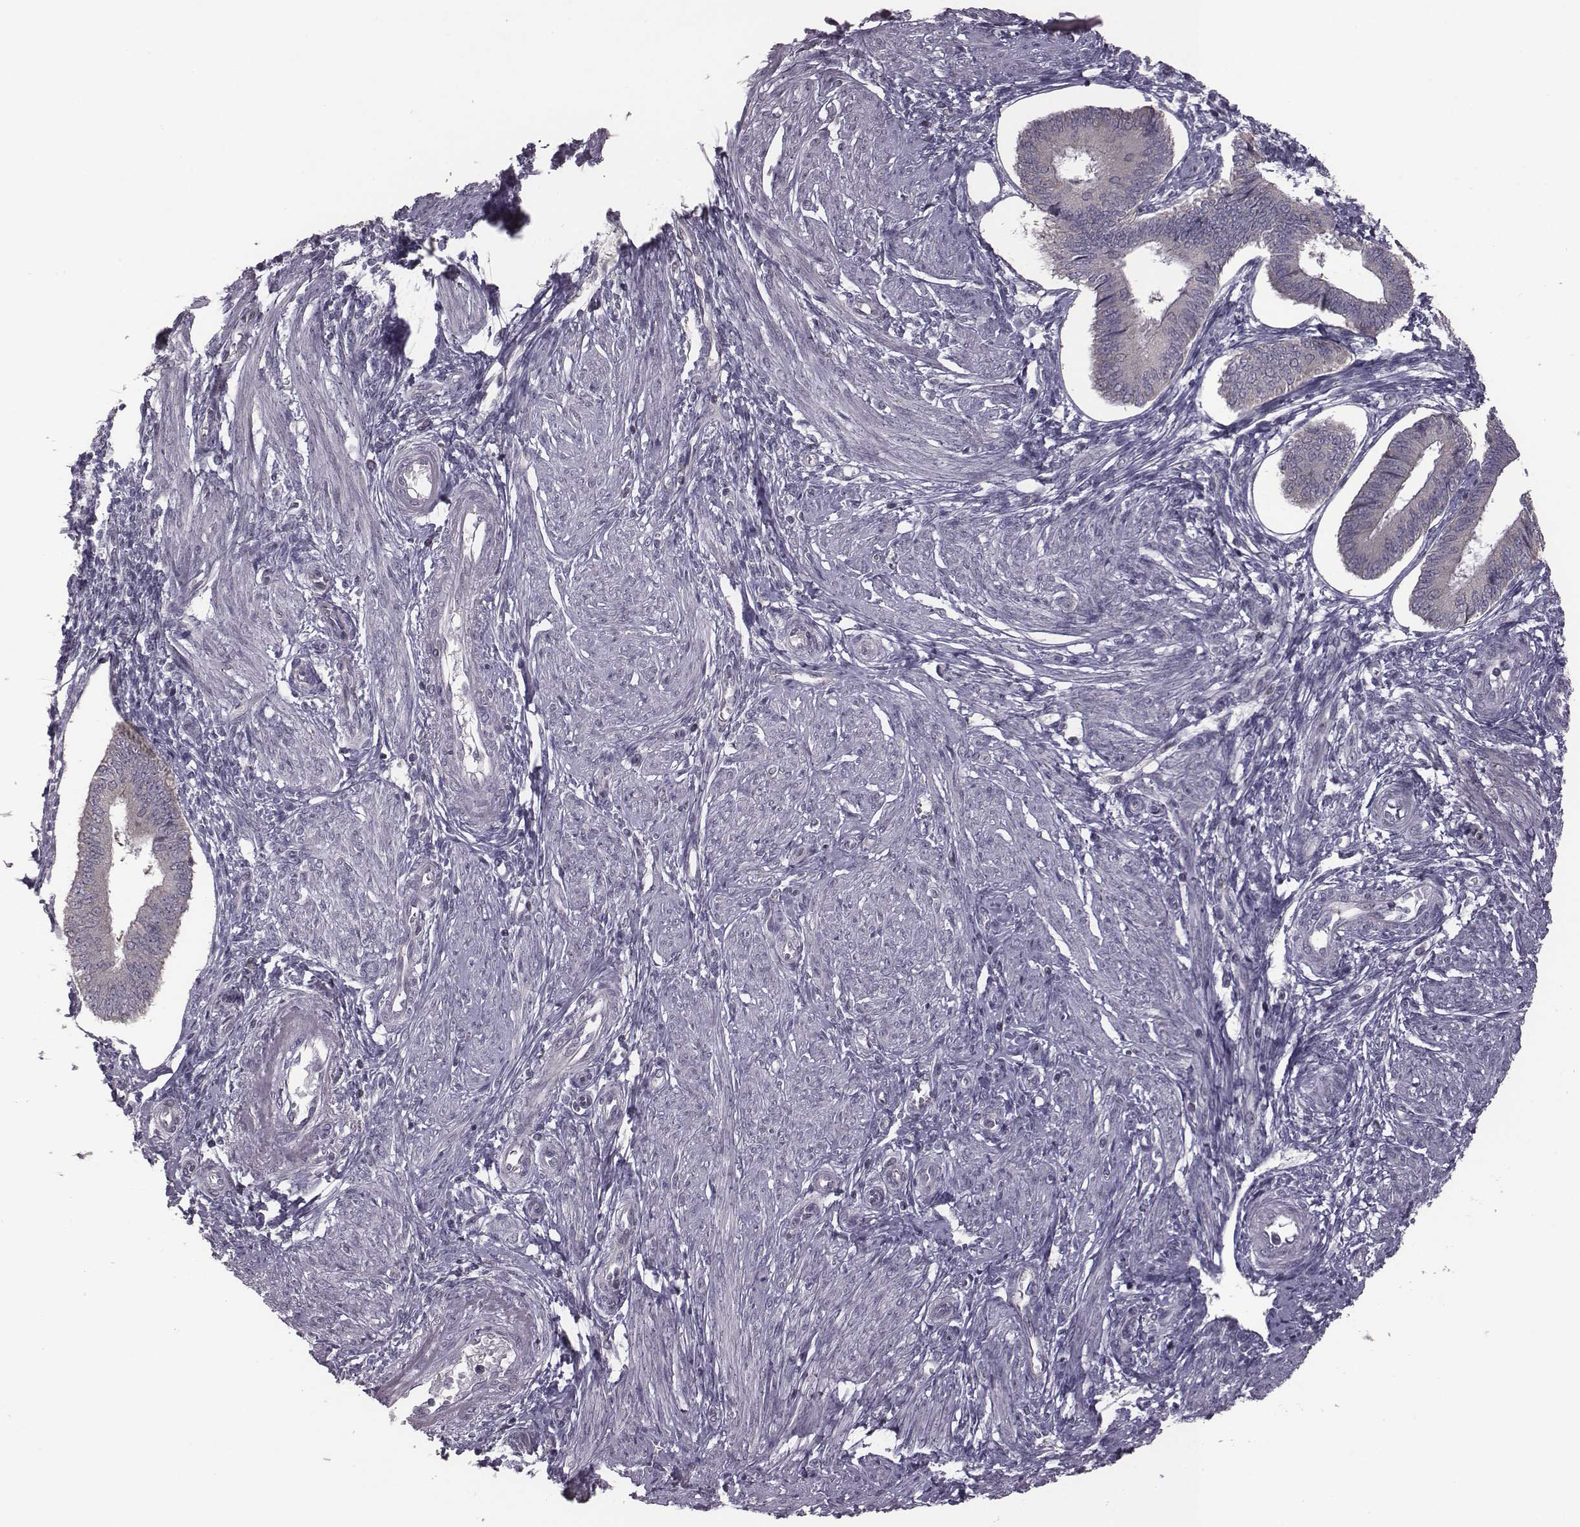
{"staining": {"intensity": "negative", "quantity": "none", "location": "none"}, "tissue": "endometrium", "cell_type": "Cells in endometrial stroma", "image_type": "normal", "snomed": [{"axis": "morphology", "description": "Normal tissue, NOS"}, {"axis": "topography", "description": "Endometrium"}], "caption": "Endometrium stained for a protein using immunohistochemistry displays no staining cells in endometrial stroma.", "gene": "BICDL1", "patient": {"sex": "female", "age": 42}}